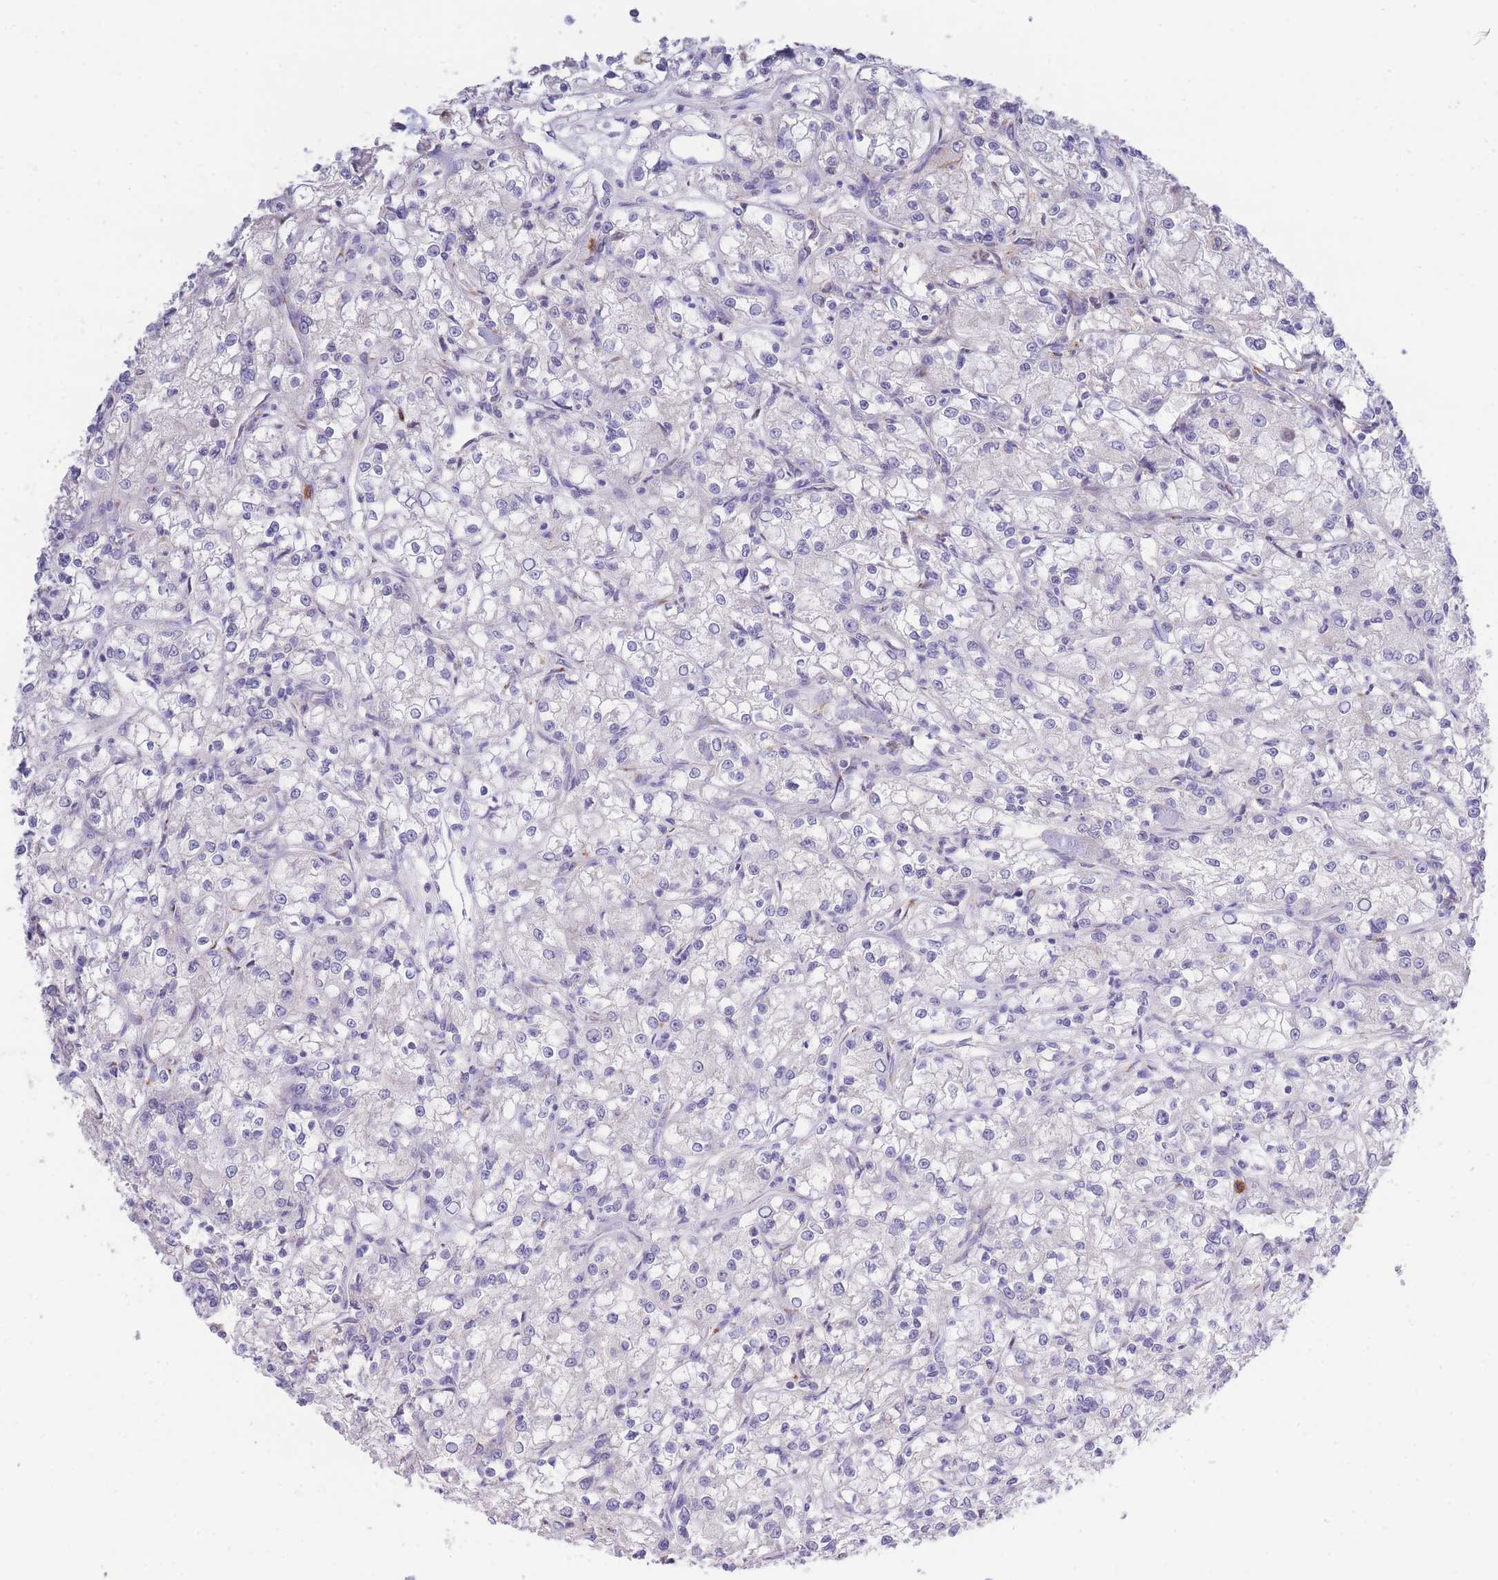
{"staining": {"intensity": "negative", "quantity": "none", "location": "none"}, "tissue": "renal cancer", "cell_type": "Tumor cells", "image_type": "cancer", "snomed": [{"axis": "morphology", "description": "Adenocarcinoma, NOS"}, {"axis": "topography", "description": "Kidney"}], "caption": "Immunohistochemistry (IHC) histopathology image of renal cancer stained for a protein (brown), which displays no positivity in tumor cells.", "gene": "CENPM", "patient": {"sex": "female", "age": 59}}